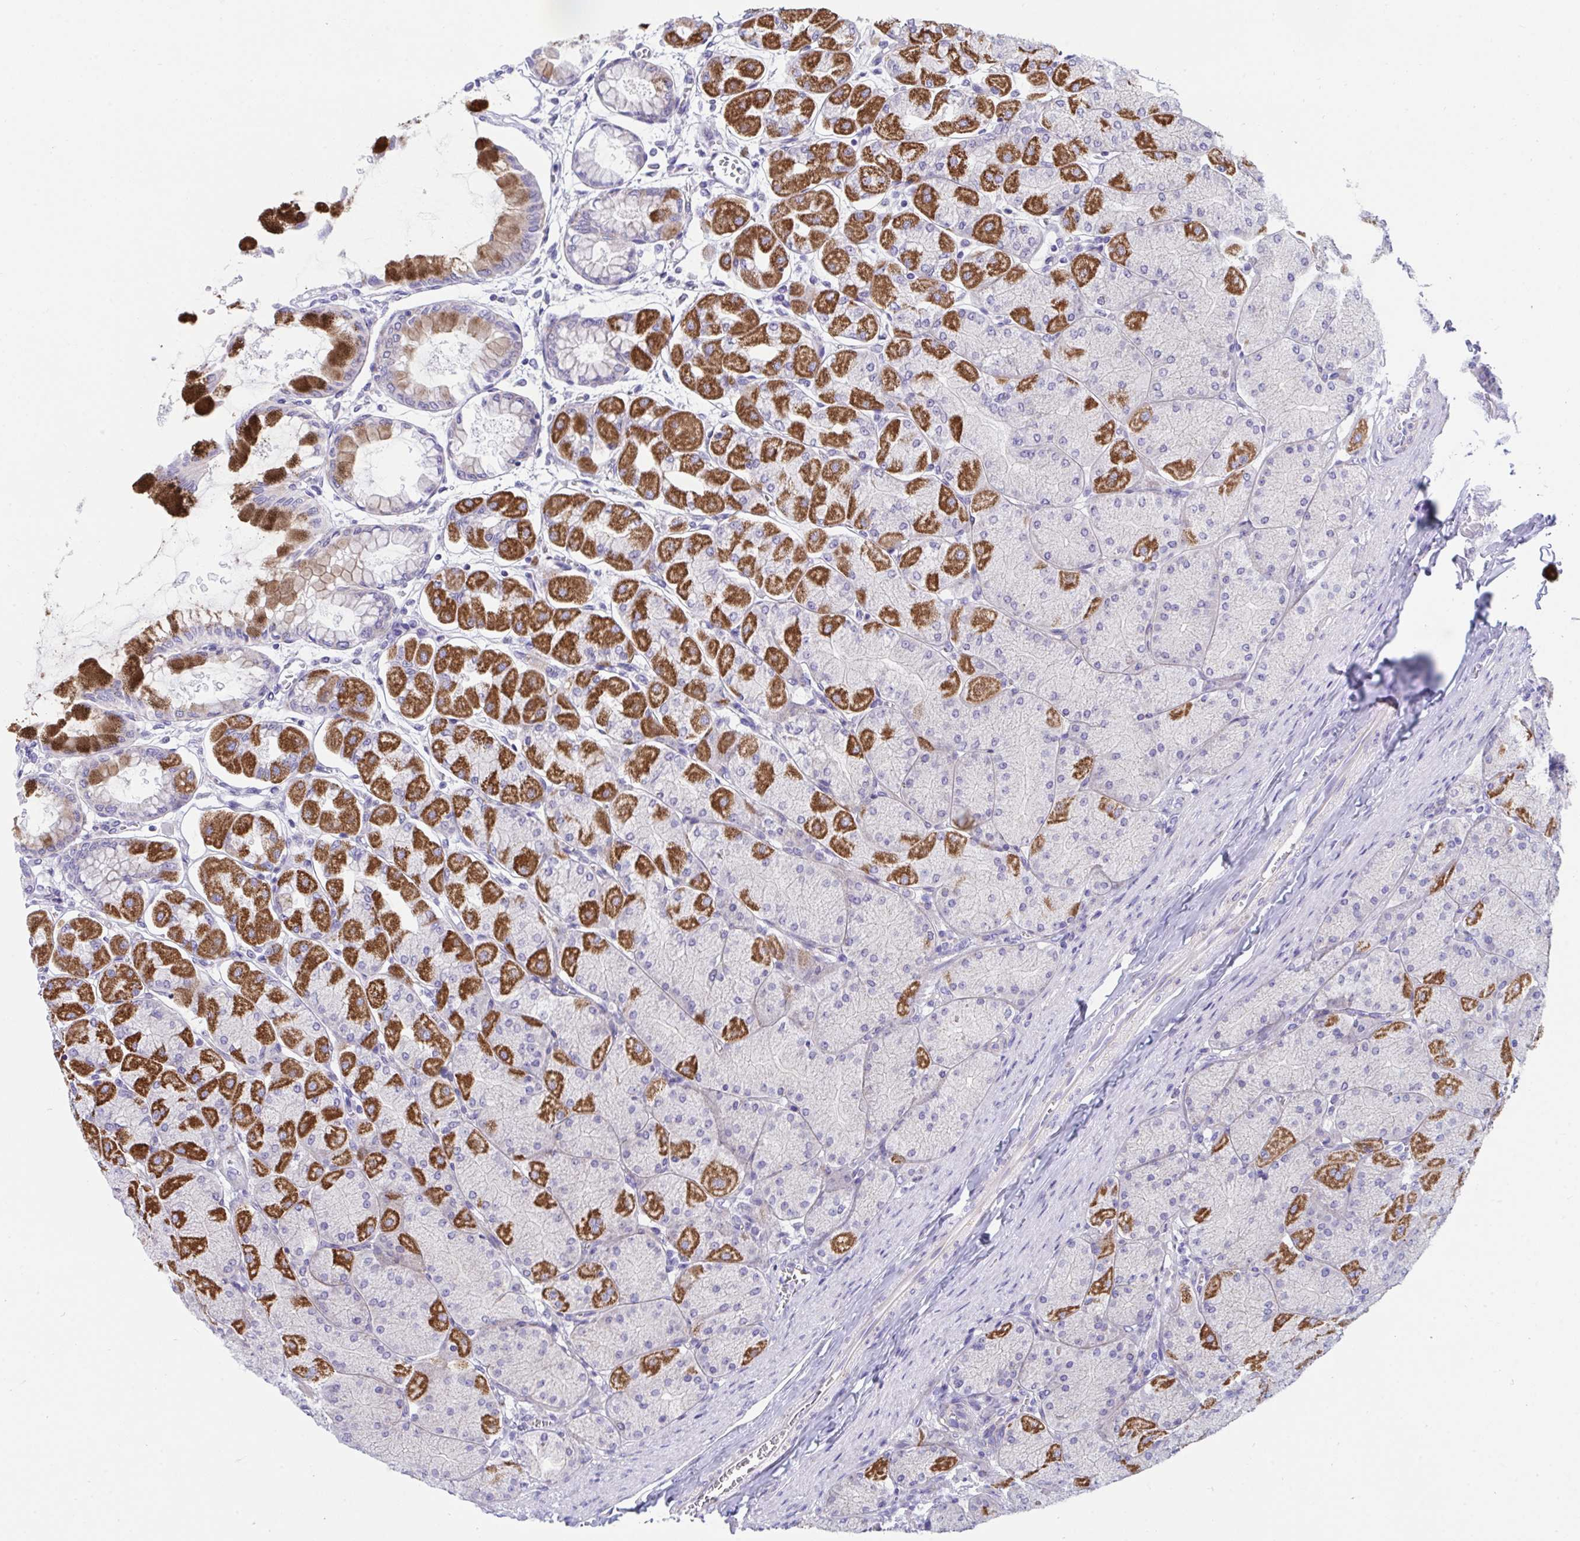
{"staining": {"intensity": "strong", "quantity": "25%-75%", "location": "cytoplasmic/membranous"}, "tissue": "stomach", "cell_type": "Glandular cells", "image_type": "normal", "snomed": [{"axis": "morphology", "description": "Normal tissue, NOS"}, {"axis": "topography", "description": "Stomach, upper"}], "caption": "Immunohistochemical staining of unremarkable human stomach reveals 25%-75% levels of strong cytoplasmic/membranous protein positivity in approximately 25%-75% of glandular cells. The protein is stained brown, and the nuclei are stained in blue (DAB IHC with brightfield microscopy, high magnification).", "gene": "DTX3", "patient": {"sex": "female", "age": 56}}